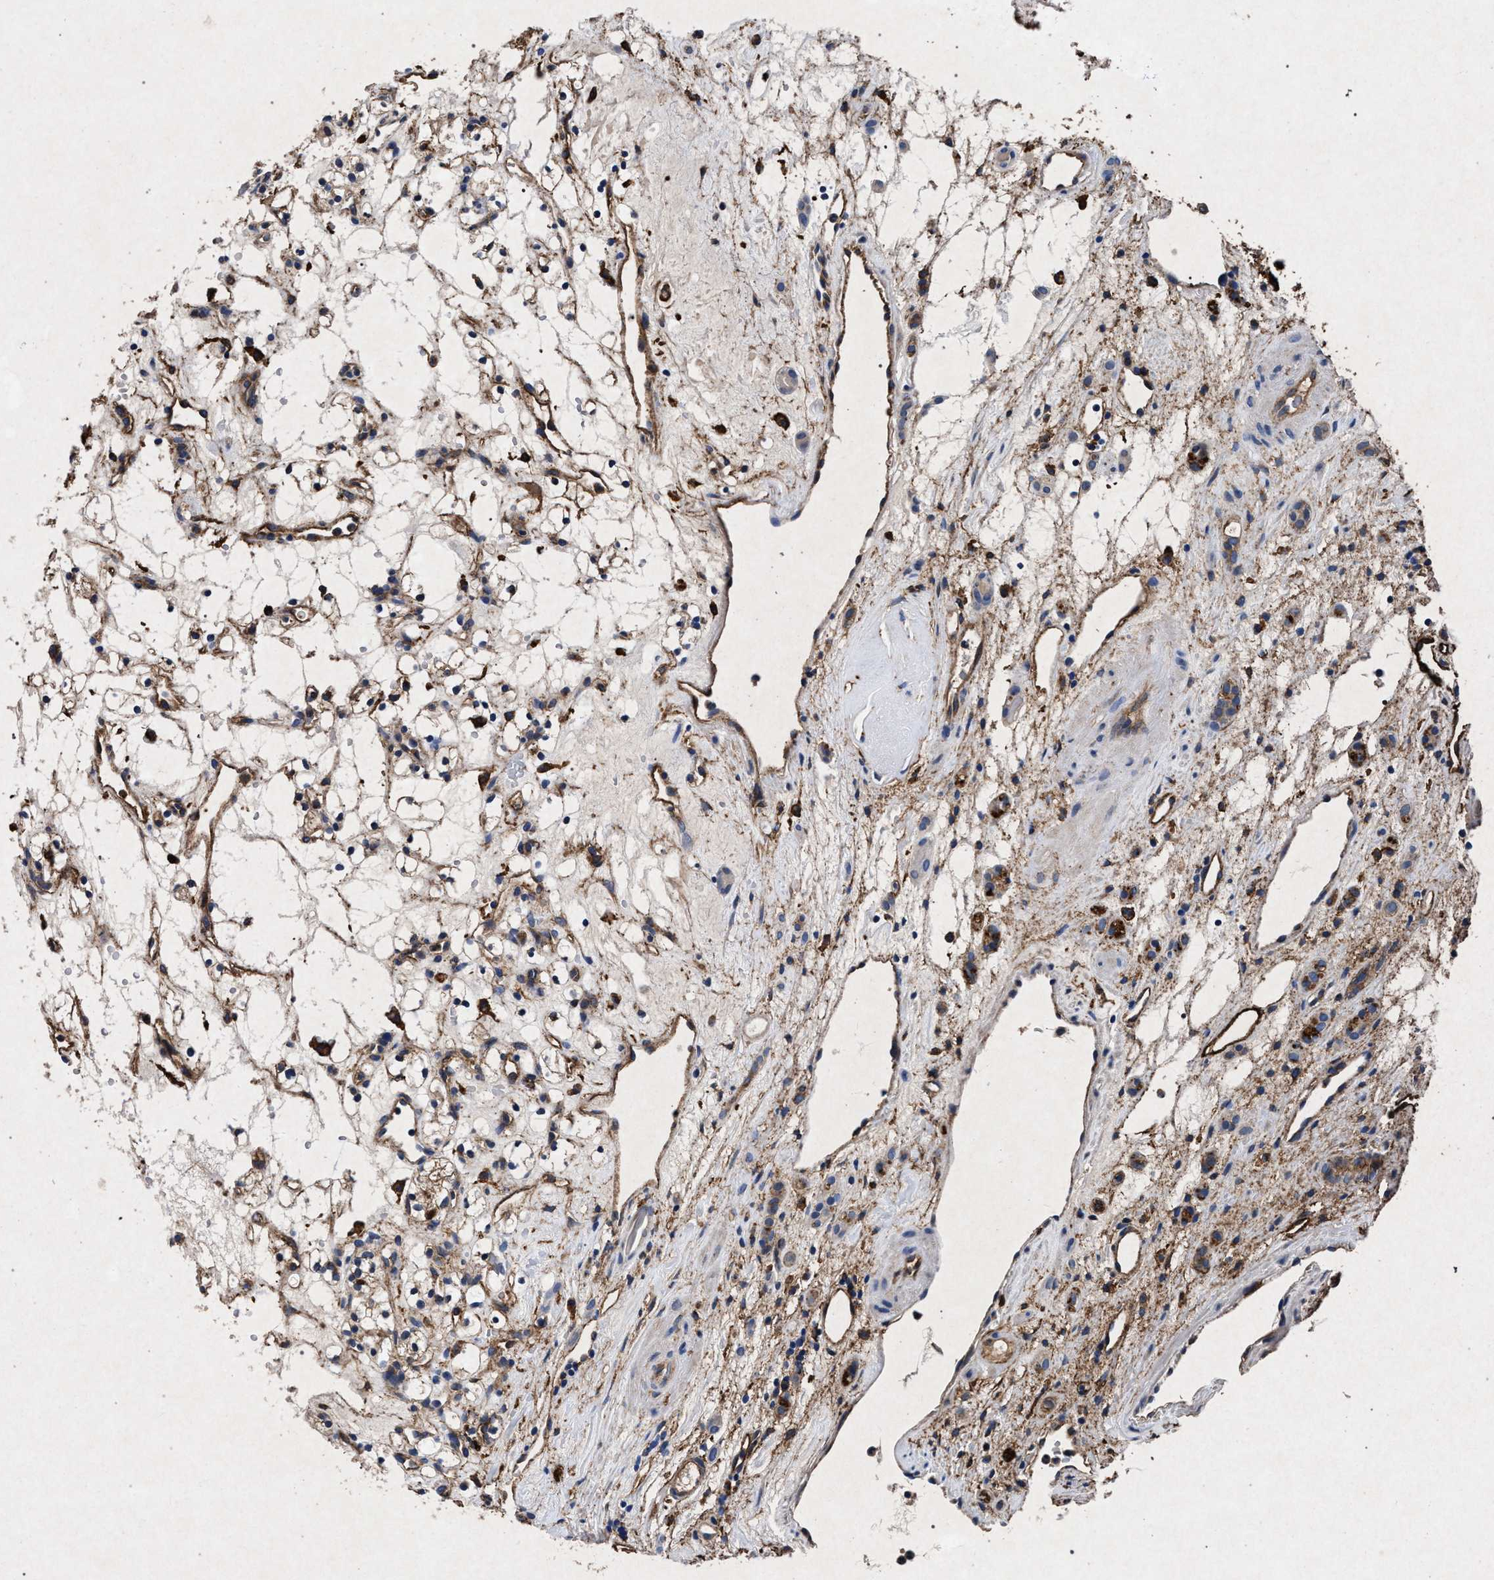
{"staining": {"intensity": "weak", "quantity": ">75%", "location": "cytoplasmic/membranous"}, "tissue": "renal cancer", "cell_type": "Tumor cells", "image_type": "cancer", "snomed": [{"axis": "morphology", "description": "Adenocarcinoma, NOS"}, {"axis": "topography", "description": "Kidney"}], "caption": "Brown immunohistochemical staining in renal cancer (adenocarcinoma) demonstrates weak cytoplasmic/membranous expression in about >75% of tumor cells.", "gene": "MARCKS", "patient": {"sex": "female", "age": 60}}